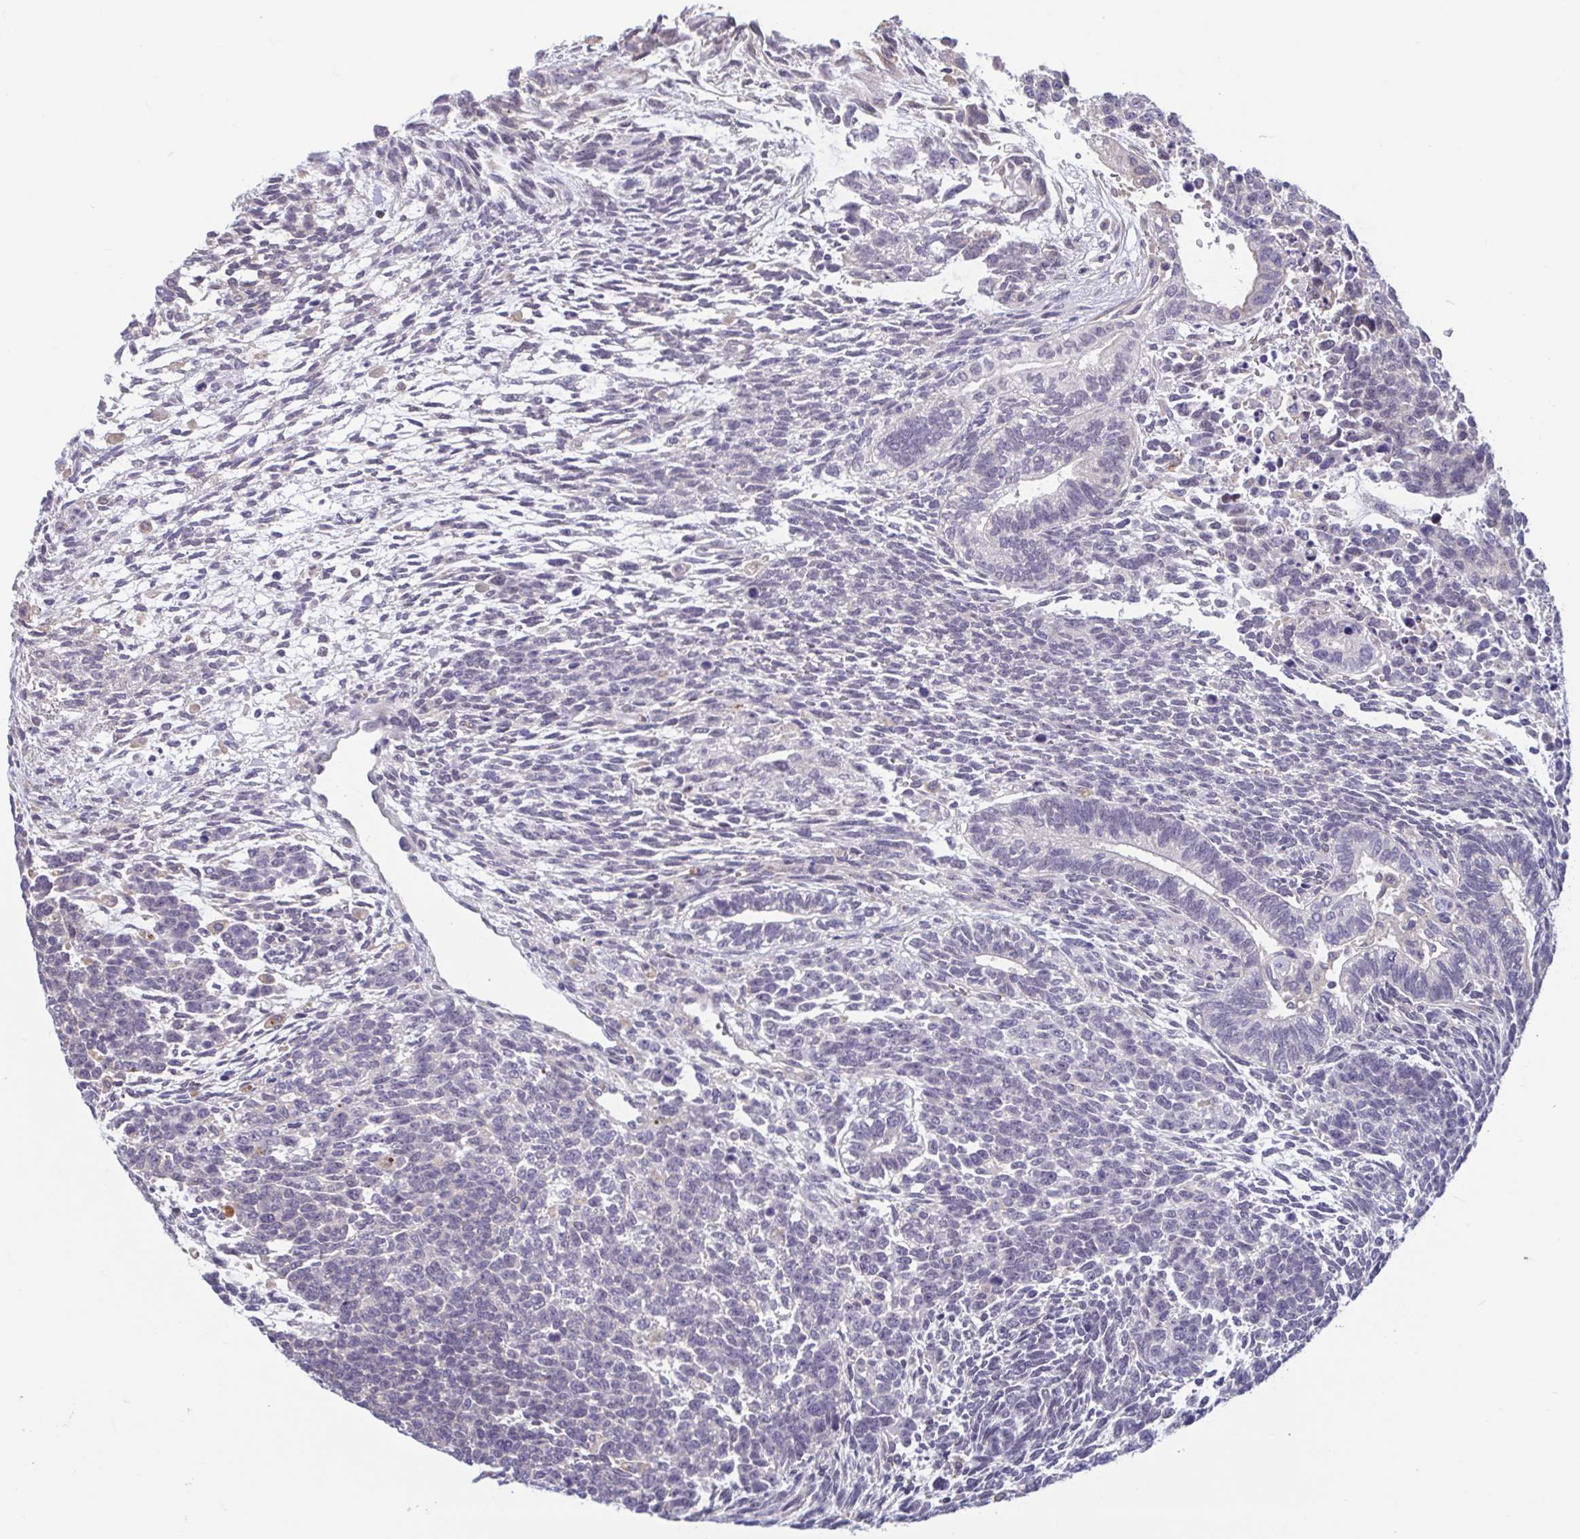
{"staining": {"intensity": "negative", "quantity": "none", "location": "none"}, "tissue": "testis cancer", "cell_type": "Tumor cells", "image_type": "cancer", "snomed": [{"axis": "morphology", "description": "Carcinoma, Embryonal, NOS"}, {"axis": "topography", "description": "Testis"}], "caption": "A histopathology image of human testis cancer (embryonal carcinoma) is negative for staining in tumor cells.", "gene": "LRRC38", "patient": {"sex": "male", "age": 23}}